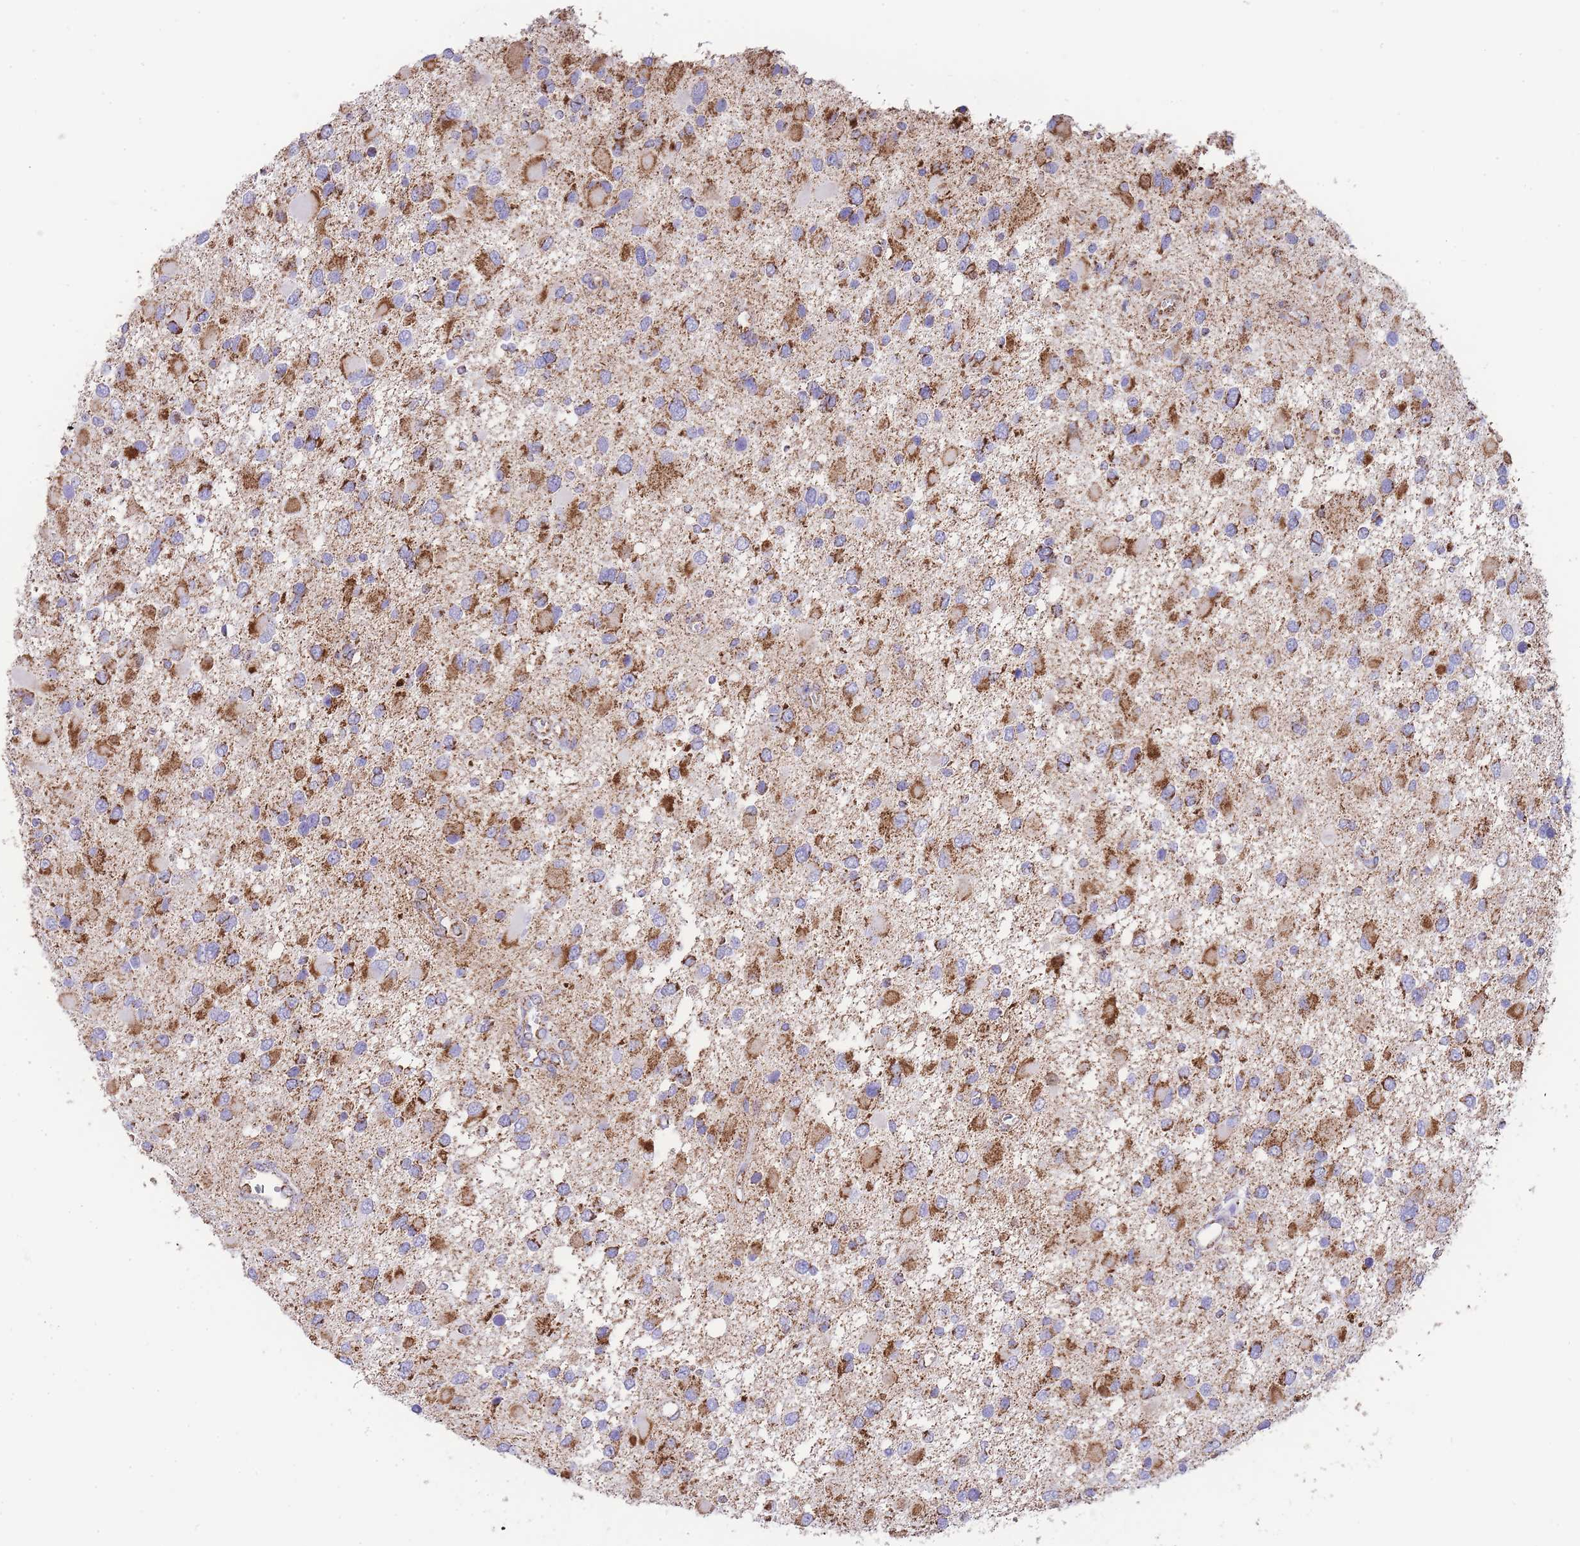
{"staining": {"intensity": "strong", "quantity": "25%-75%", "location": "cytoplasmic/membranous"}, "tissue": "glioma", "cell_type": "Tumor cells", "image_type": "cancer", "snomed": [{"axis": "morphology", "description": "Glioma, malignant, High grade"}, {"axis": "topography", "description": "Brain"}], "caption": "Immunohistochemistry of human malignant glioma (high-grade) shows high levels of strong cytoplasmic/membranous expression in approximately 25%-75% of tumor cells.", "gene": "GSTM1", "patient": {"sex": "male", "age": 53}}